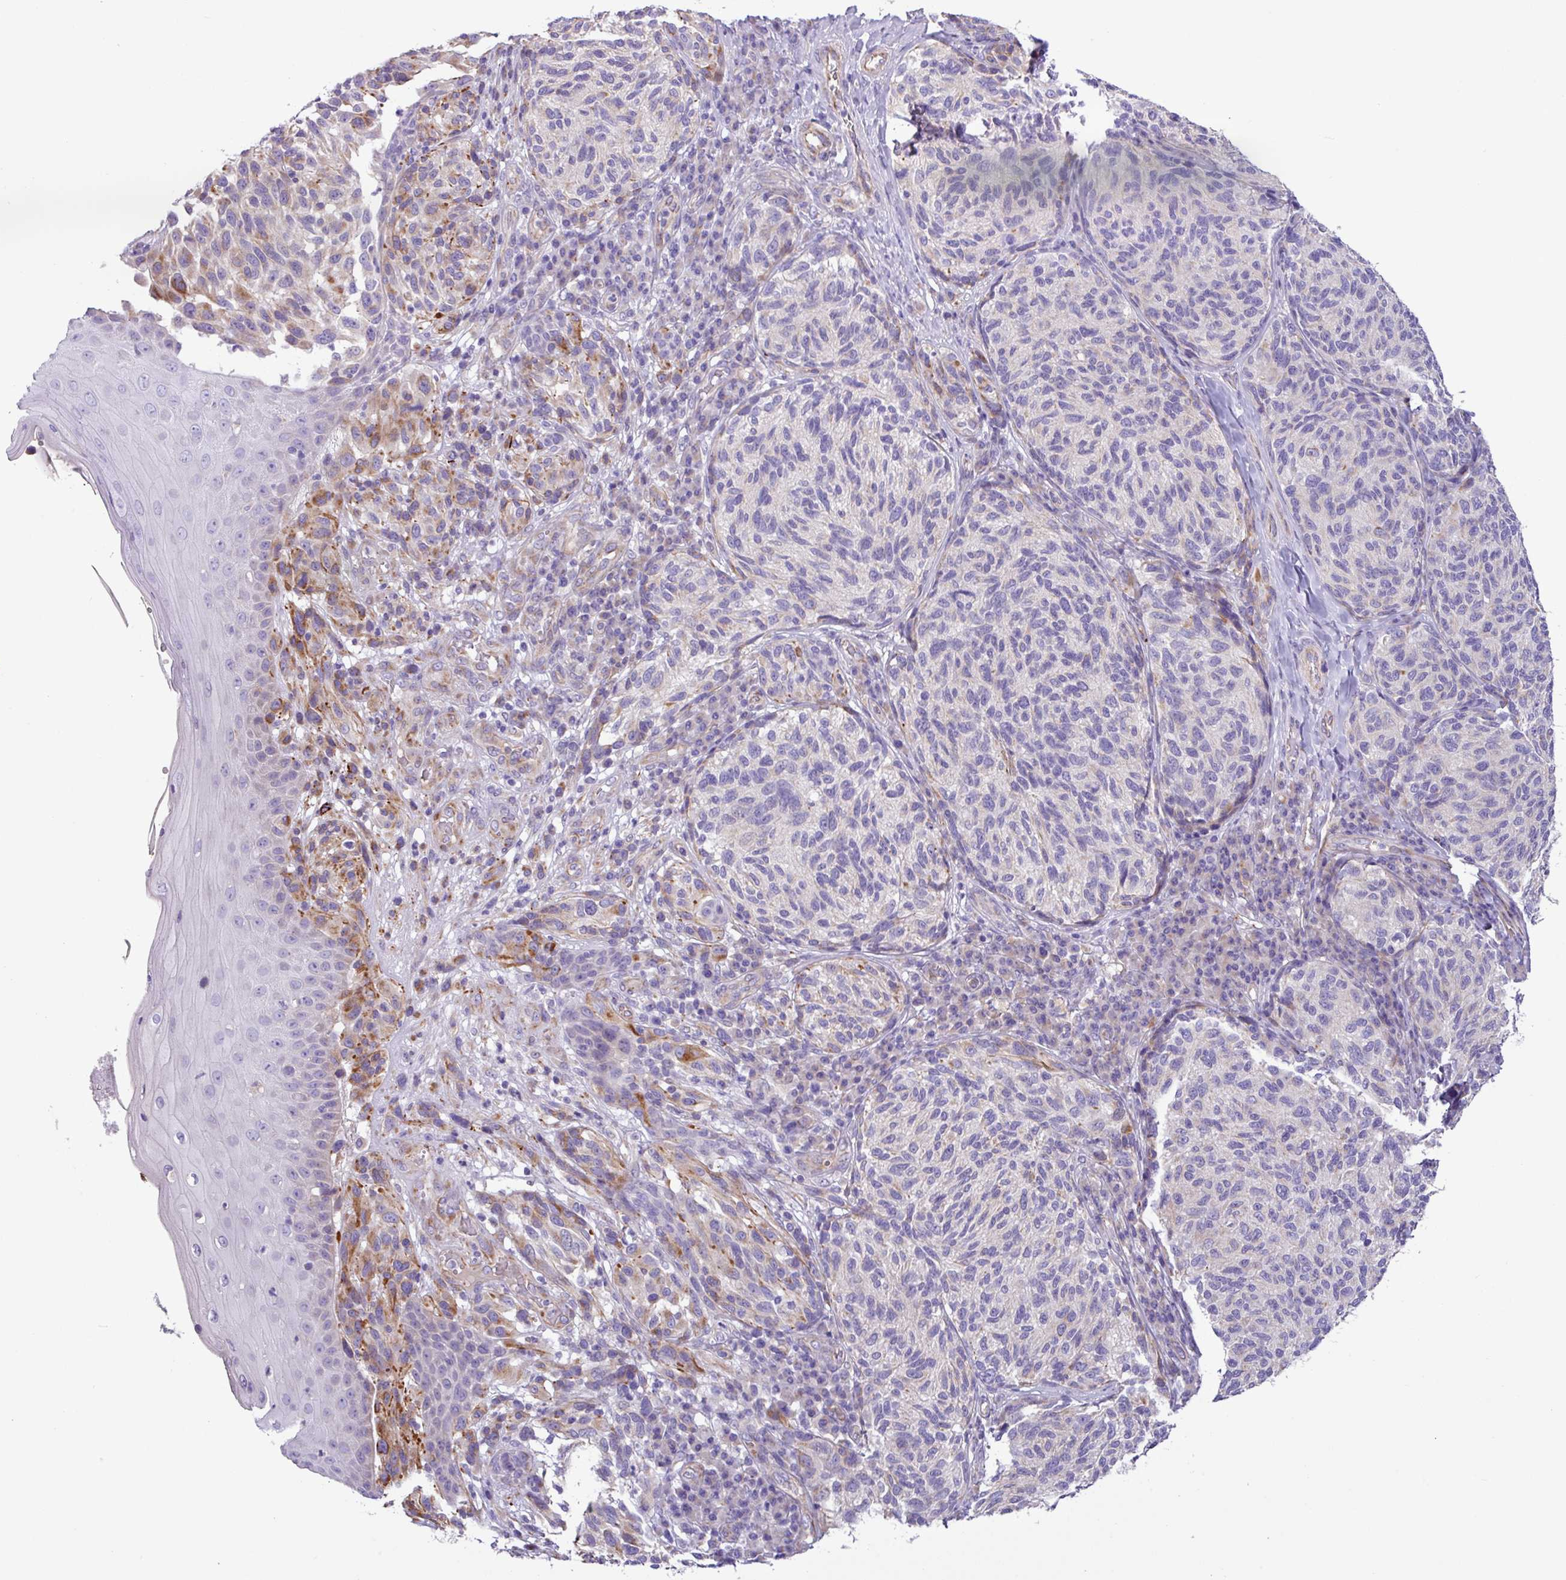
{"staining": {"intensity": "negative", "quantity": "none", "location": "none"}, "tissue": "melanoma", "cell_type": "Tumor cells", "image_type": "cancer", "snomed": [{"axis": "morphology", "description": "Malignant melanoma, NOS"}, {"axis": "topography", "description": "Skin"}], "caption": "Melanoma stained for a protein using immunohistochemistry (IHC) exhibits no positivity tumor cells.", "gene": "MRM2", "patient": {"sex": "female", "age": 73}}